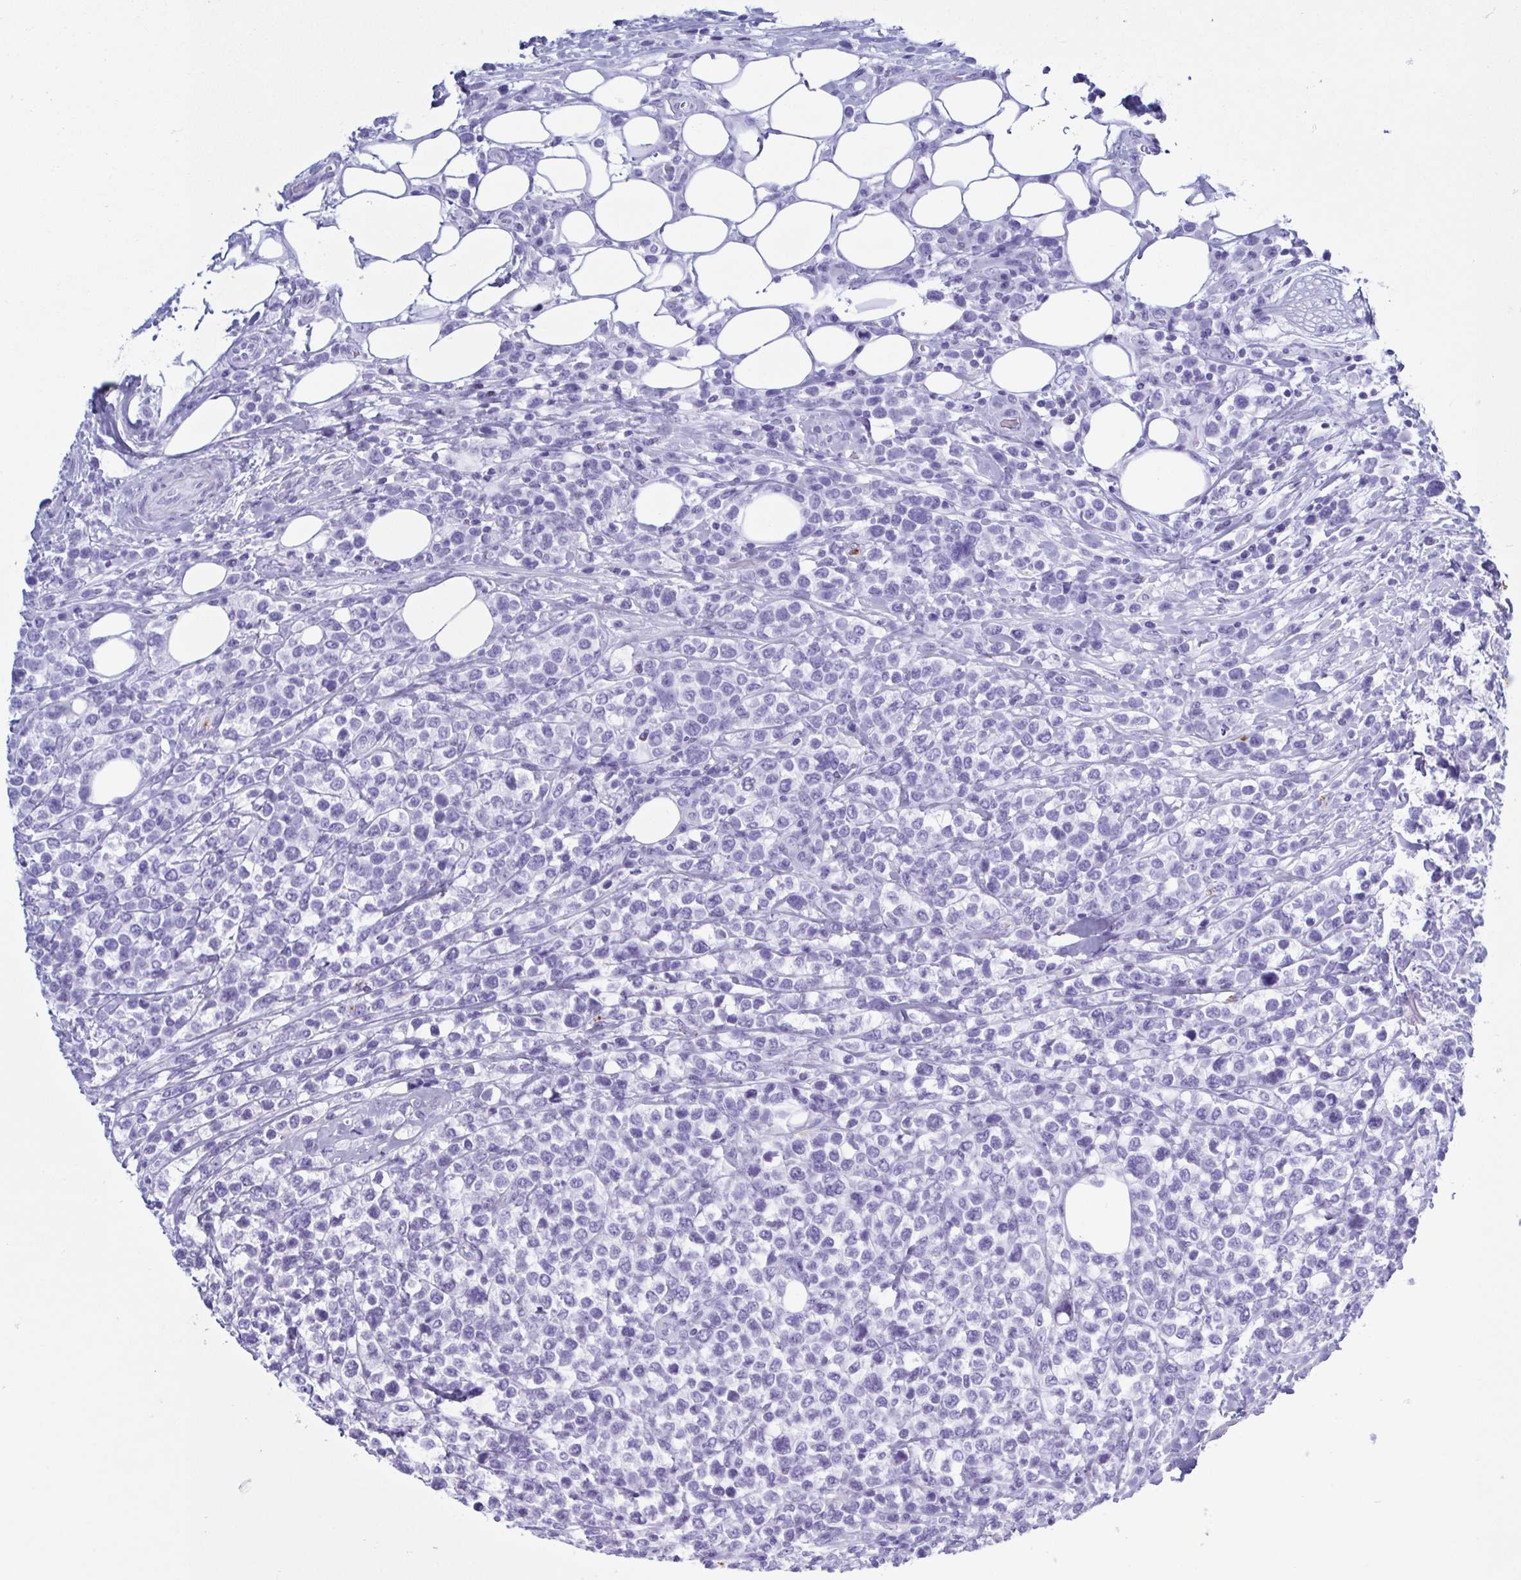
{"staining": {"intensity": "negative", "quantity": "none", "location": "none"}, "tissue": "lymphoma", "cell_type": "Tumor cells", "image_type": "cancer", "snomed": [{"axis": "morphology", "description": "Malignant lymphoma, non-Hodgkin's type, High grade"}, {"axis": "topography", "description": "Soft tissue"}], "caption": "An IHC histopathology image of high-grade malignant lymphoma, non-Hodgkin's type is shown. There is no staining in tumor cells of high-grade malignant lymphoma, non-Hodgkin's type. (DAB IHC, high magnification).", "gene": "LTF", "patient": {"sex": "female", "age": 56}}